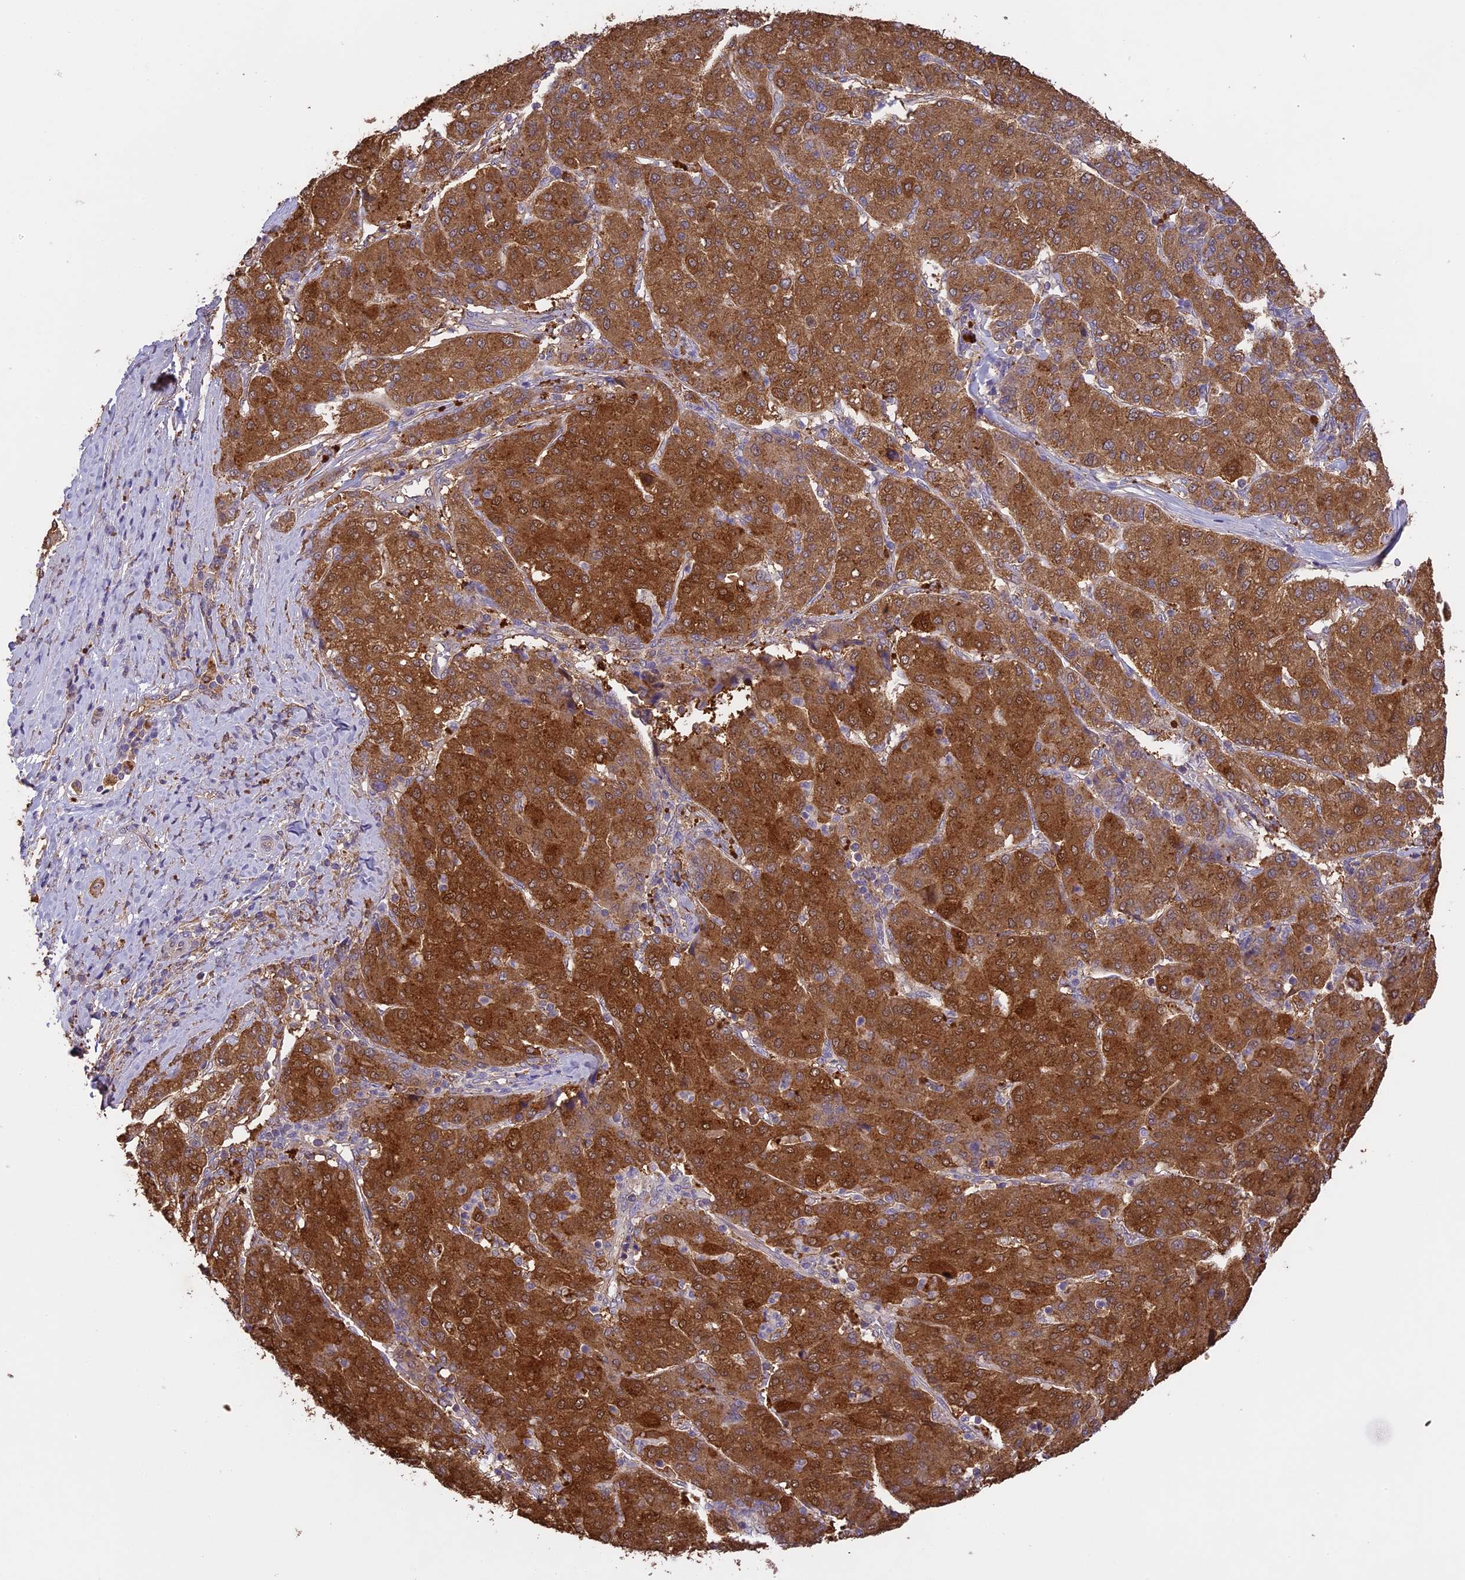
{"staining": {"intensity": "strong", "quantity": "25%-75%", "location": "cytoplasmic/membranous"}, "tissue": "liver cancer", "cell_type": "Tumor cells", "image_type": "cancer", "snomed": [{"axis": "morphology", "description": "Carcinoma, Hepatocellular, NOS"}, {"axis": "topography", "description": "Liver"}], "caption": "High-magnification brightfield microscopy of liver cancer stained with DAB (brown) and counterstained with hematoxylin (blue). tumor cells exhibit strong cytoplasmic/membranous expression is present in approximately25%-75% of cells. (IHC, brightfield microscopy, high magnification).", "gene": "ARHGAP19", "patient": {"sex": "male", "age": 65}}